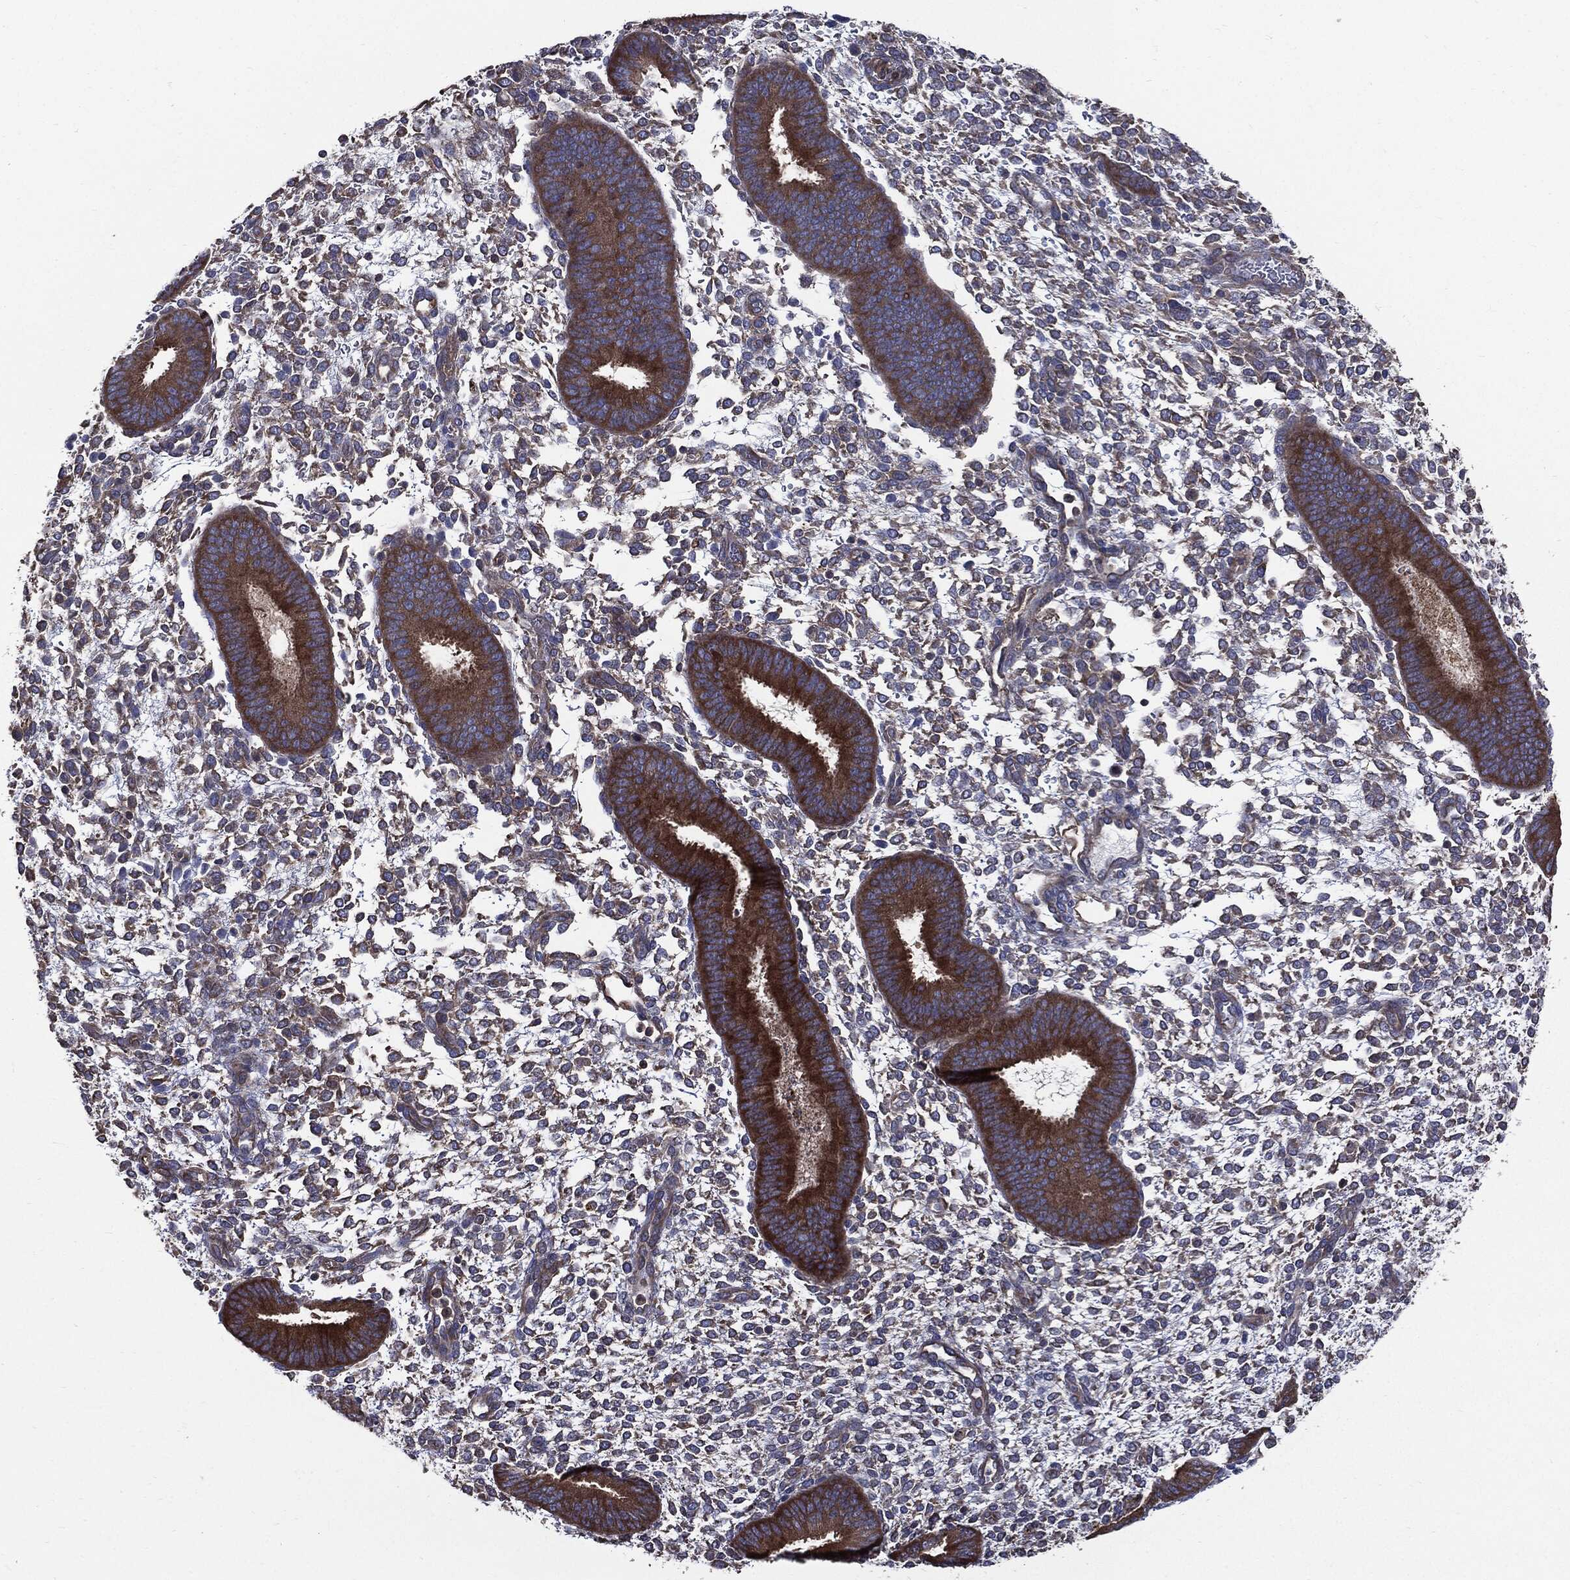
{"staining": {"intensity": "negative", "quantity": "none", "location": "none"}, "tissue": "endometrium", "cell_type": "Cells in endometrial stroma", "image_type": "normal", "snomed": [{"axis": "morphology", "description": "Normal tissue, NOS"}, {"axis": "topography", "description": "Endometrium"}], "caption": "IHC histopathology image of normal endometrium: human endometrium stained with DAB (3,3'-diaminobenzidine) reveals no significant protein positivity in cells in endometrial stroma. The staining is performed using DAB (3,3'-diaminobenzidine) brown chromogen with nuclei counter-stained in using hematoxylin.", "gene": "PDCD6IP", "patient": {"sex": "female", "age": 39}}